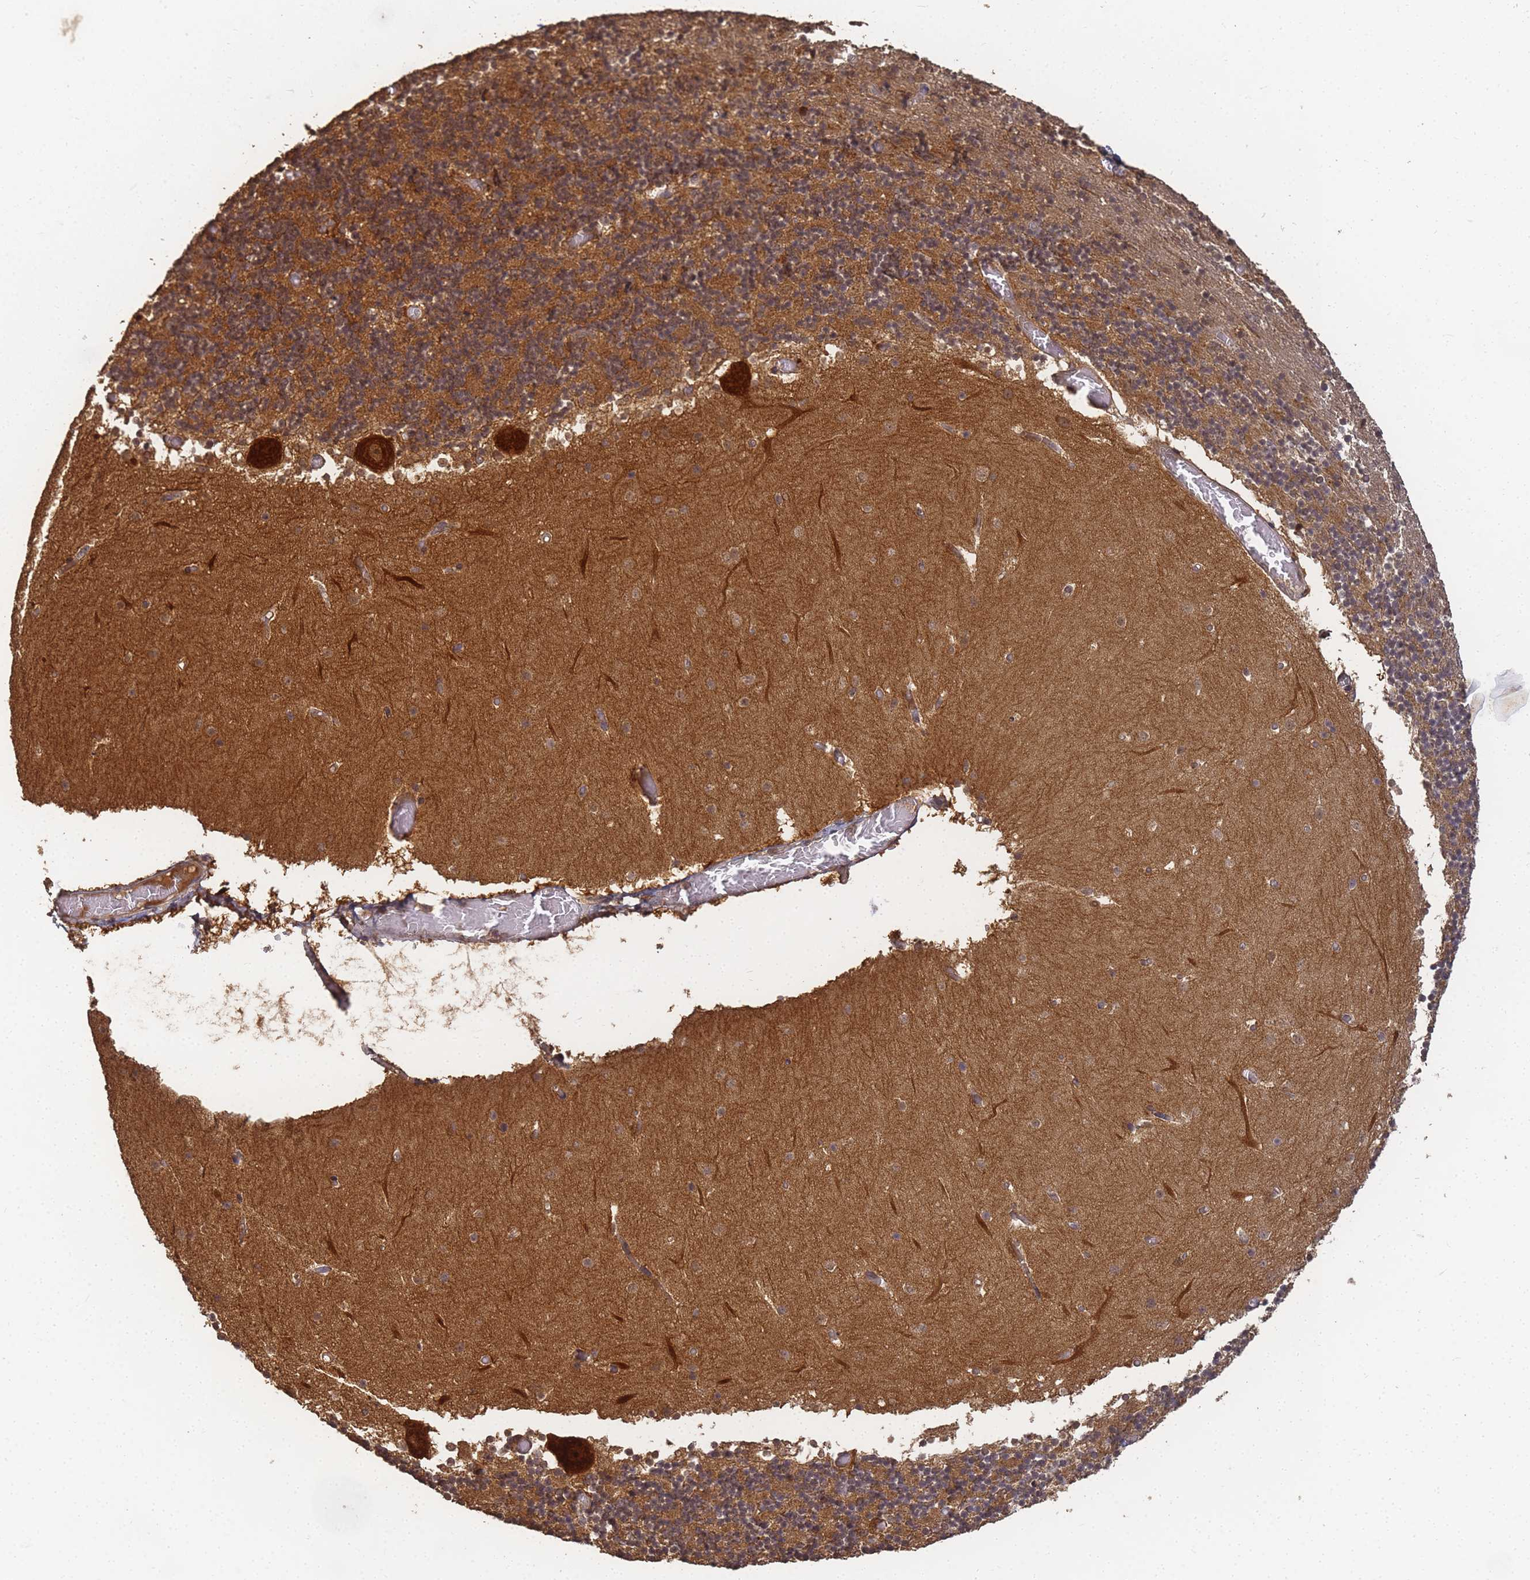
{"staining": {"intensity": "moderate", "quantity": "25%-75%", "location": "cytoplasmic/membranous"}, "tissue": "cerebellum", "cell_type": "Cells in granular layer", "image_type": "normal", "snomed": [{"axis": "morphology", "description": "Normal tissue, NOS"}, {"axis": "topography", "description": "Cerebellum"}], "caption": "This image demonstrates immunohistochemistry (IHC) staining of unremarkable cerebellum, with medium moderate cytoplasmic/membranous expression in approximately 25%-75% of cells in granular layer.", "gene": "ALKBH1", "patient": {"sex": "female", "age": 28}}